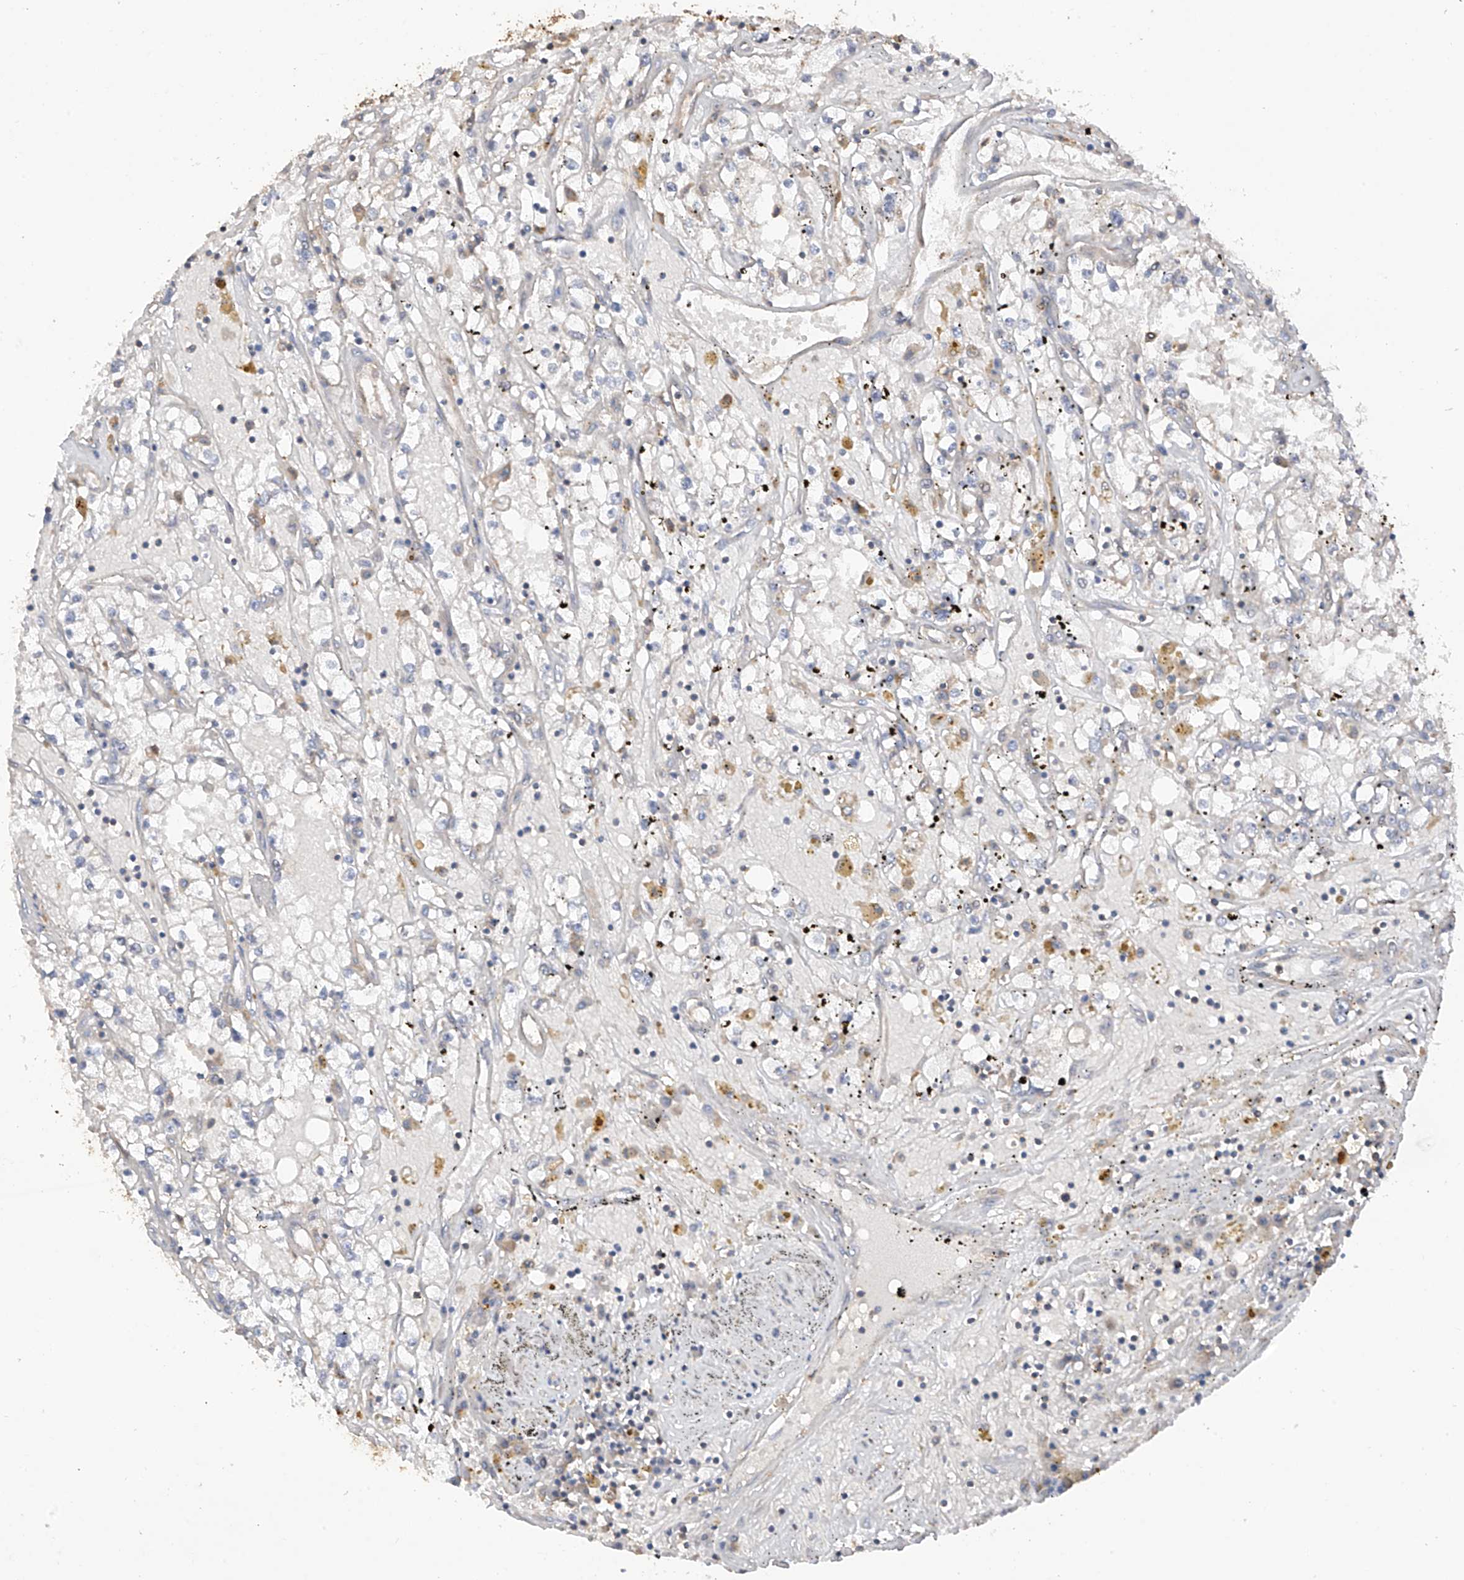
{"staining": {"intensity": "negative", "quantity": "none", "location": "none"}, "tissue": "renal cancer", "cell_type": "Tumor cells", "image_type": "cancer", "snomed": [{"axis": "morphology", "description": "Adenocarcinoma, NOS"}, {"axis": "topography", "description": "Kidney"}], "caption": "DAB immunohistochemical staining of renal adenocarcinoma demonstrates no significant expression in tumor cells.", "gene": "RPAIN", "patient": {"sex": "male", "age": 56}}